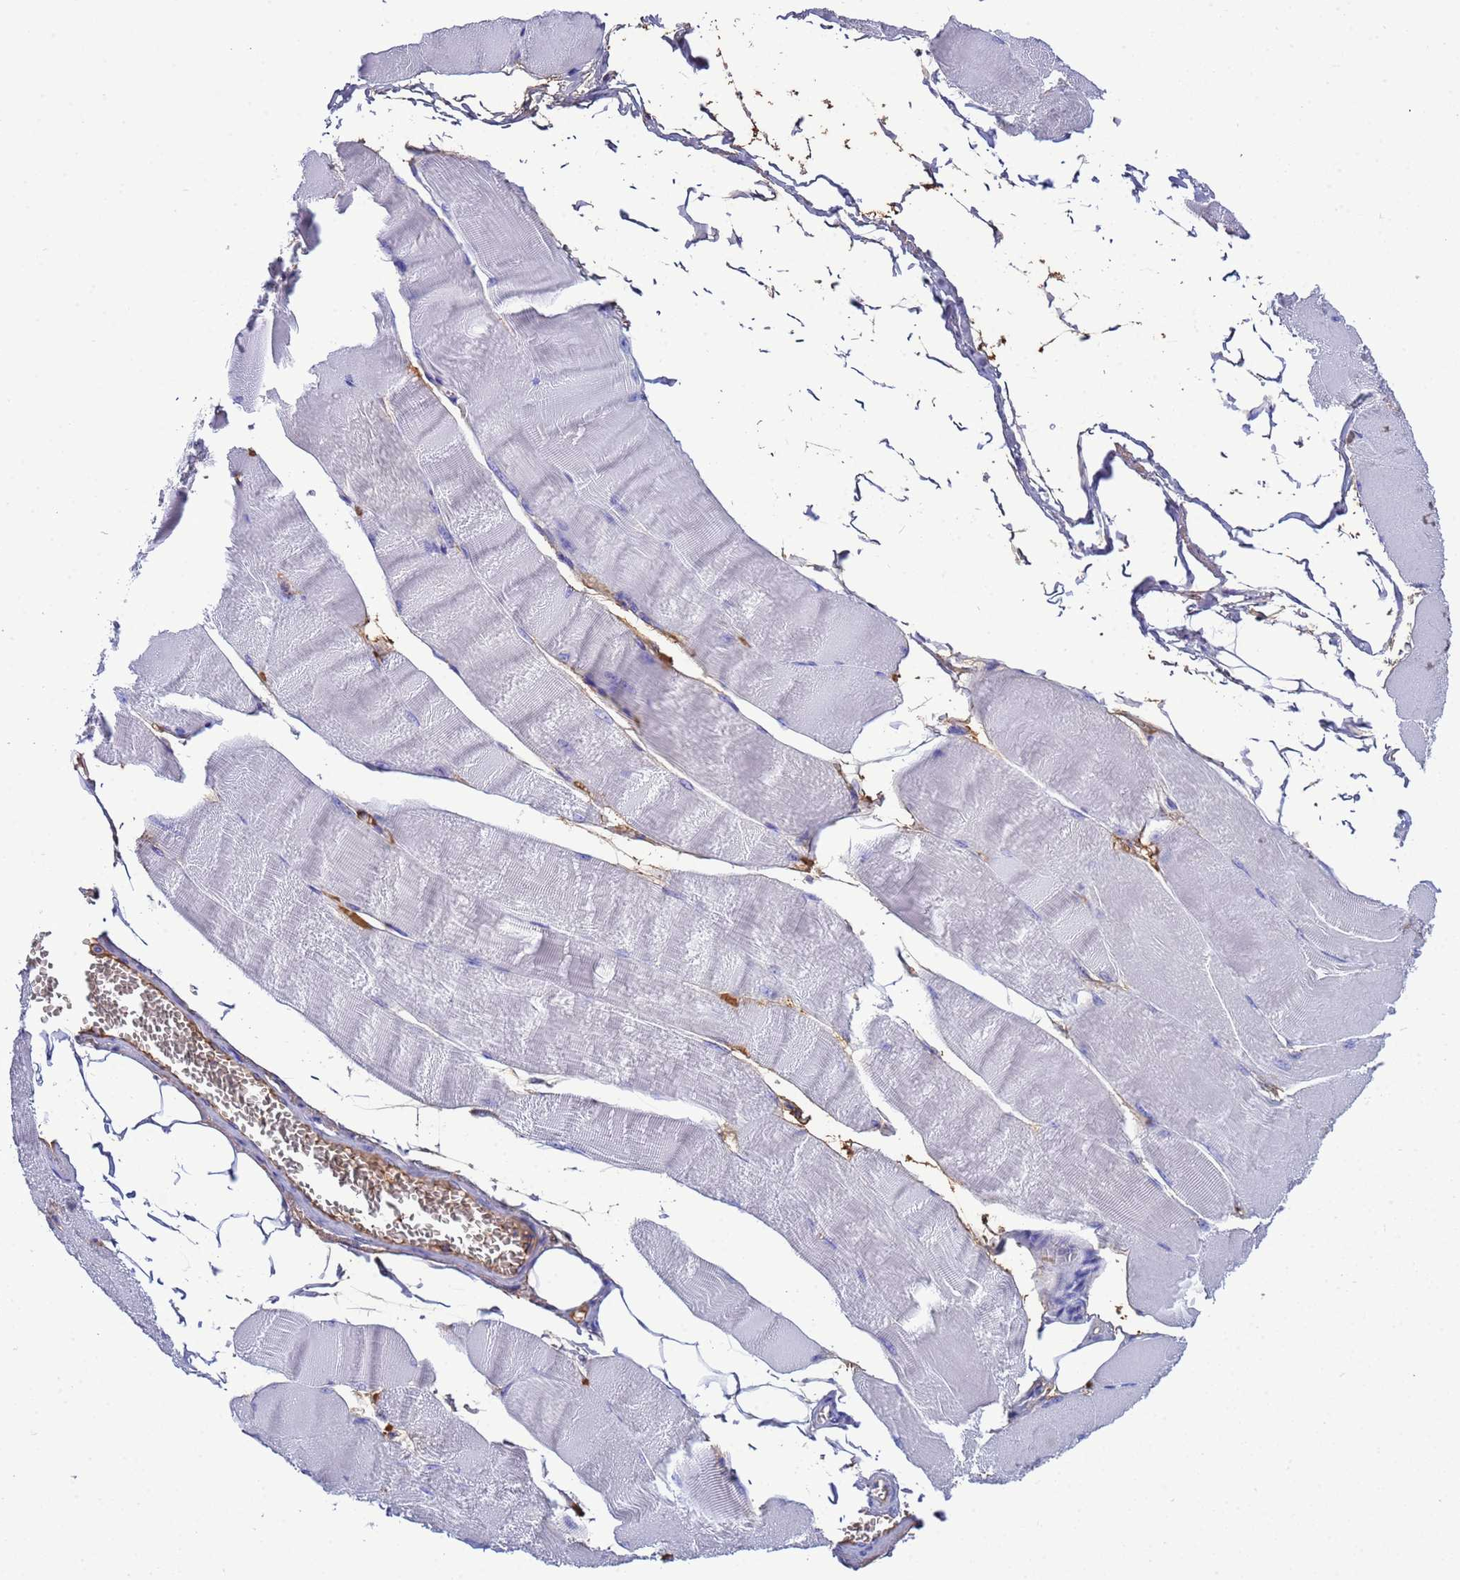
{"staining": {"intensity": "negative", "quantity": "none", "location": "none"}, "tissue": "skeletal muscle", "cell_type": "Myocytes", "image_type": "normal", "snomed": [{"axis": "morphology", "description": "Normal tissue, NOS"}, {"axis": "morphology", "description": "Basal cell carcinoma"}, {"axis": "topography", "description": "Skeletal muscle"}], "caption": "DAB immunohistochemical staining of benign skeletal muscle demonstrates no significant expression in myocytes. (Stains: DAB IHC with hematoxylin counter stain, Microscopy: brightfield microscopy at high magnification).", "gene": "H1", "patient": {"sex": "female", "age": 64}}